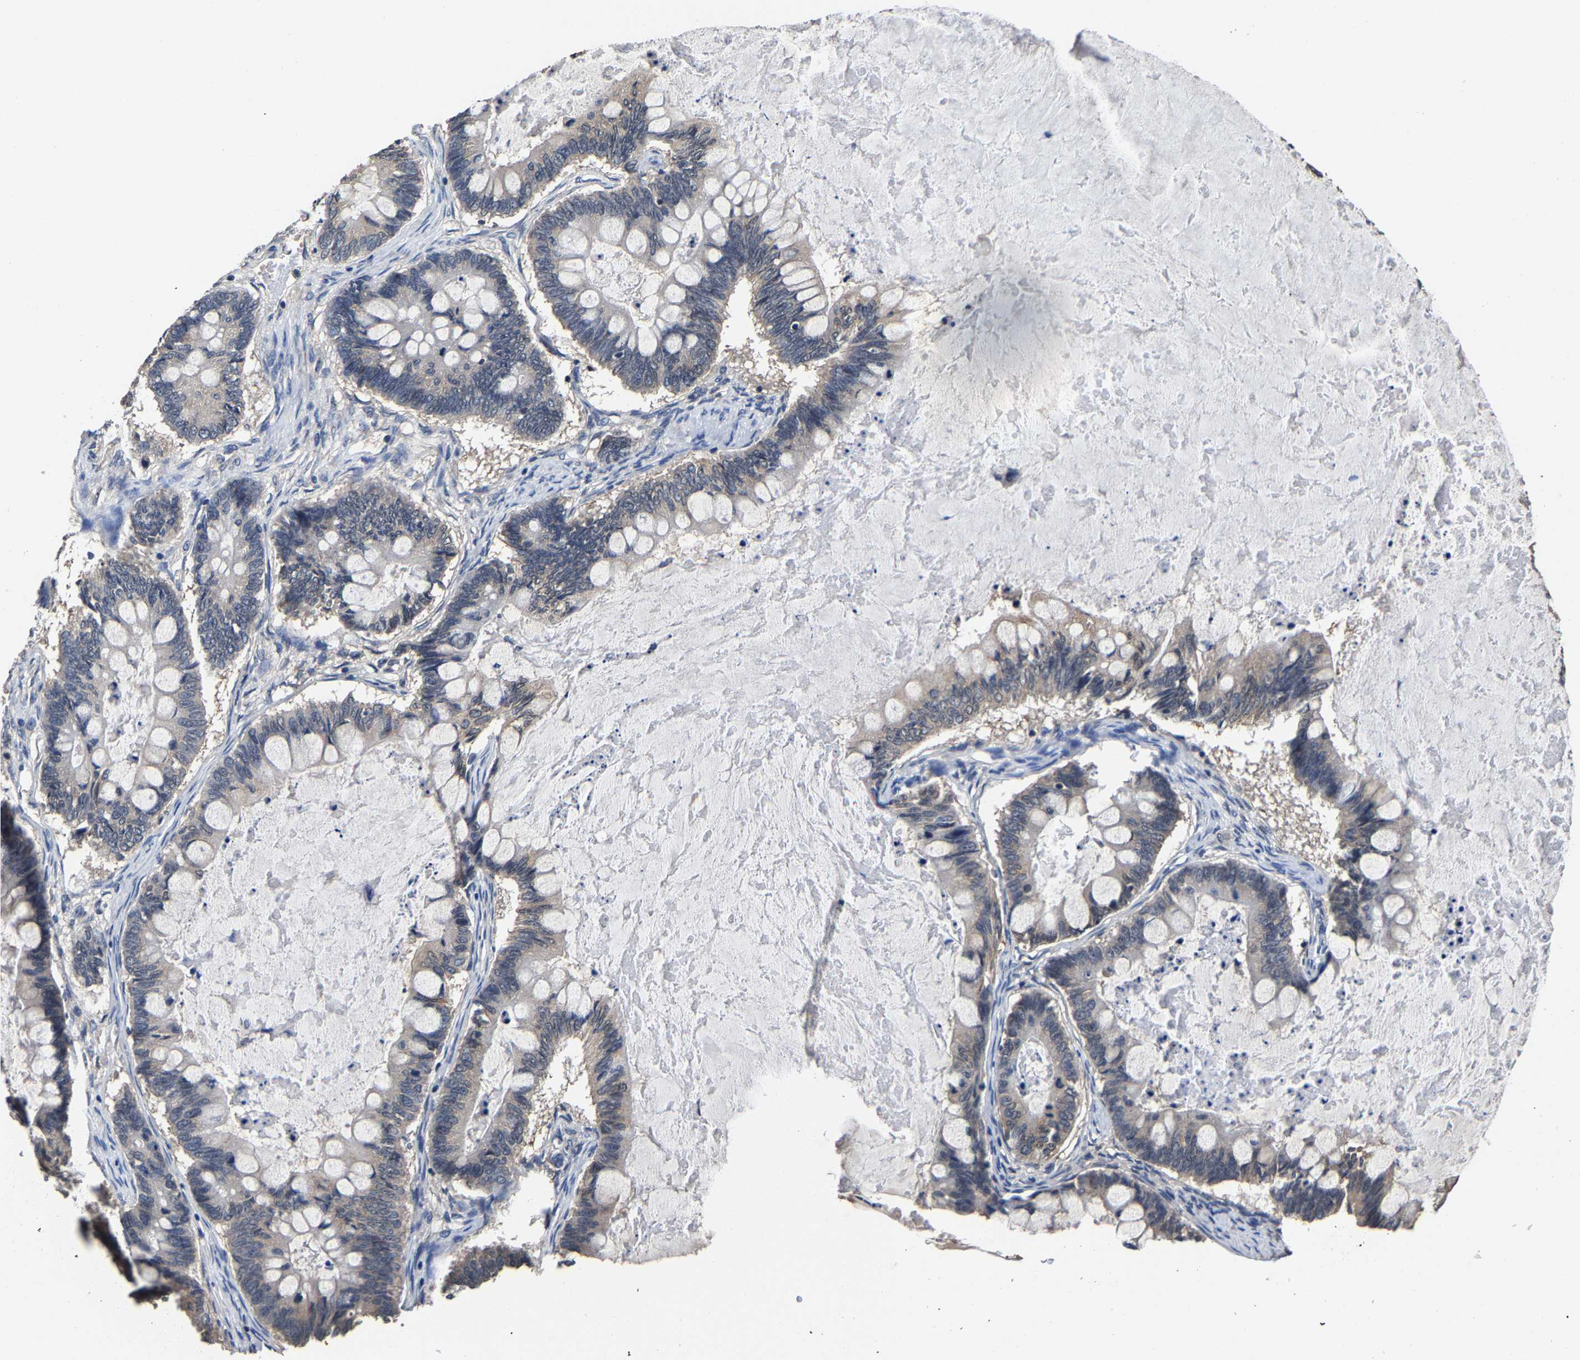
{"staining": {"intensity": "negative", "quantity": "none", "location": "none"}, "tissue": "ovarian cancer", "cell_type": "Tumor cells", "image_type": "cancer", "snomed": [{"axis": "morphology", "description": "Cystadenocarcinoma, mucinous, NOS"}, {"axis": "topography", "description": "Ovary"}], "caption": "Human ovarian cancer stained for a protein using IHC reveals no positivity in tumor cells.", "gene": "EBAG9", "patient": {"sex": "female", "age": 61}}